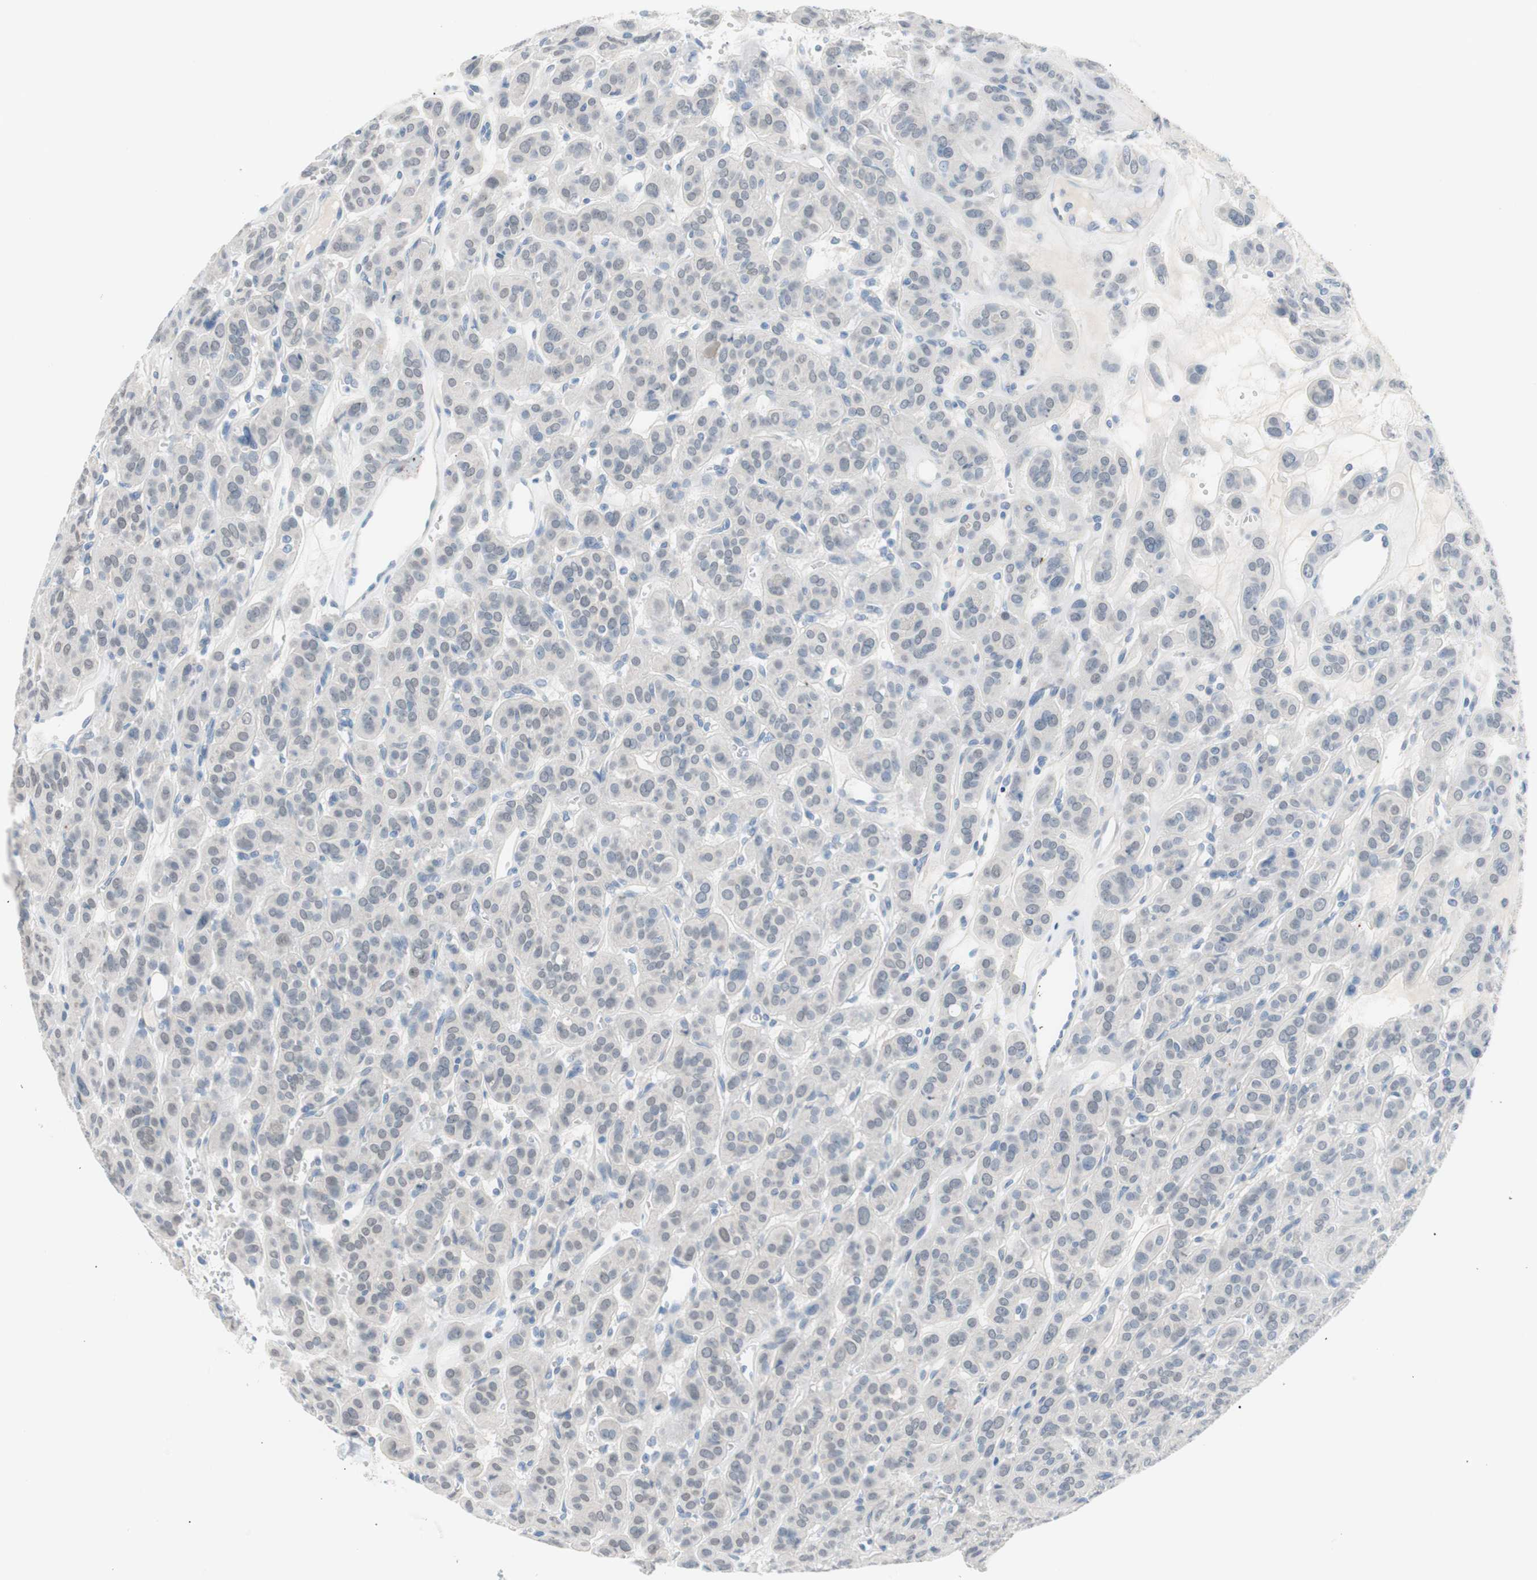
{"staining": {"intensity": "negative", "quantity": "none", "location": "none"}, "tissue": "thyroid cancer", "cell_type": "Tumor cells", "image_type": "cancer", "snomed": [{"axis": "morphology", "description": "Follicular adenoma carcinoma, NOS"}, {"axis": "topography", "description": "Thyroid gland"}], "caption": "Immunohistochemistry (IHC) image of neoplastic tissue: thyroid cancer (follicular adenoma carcinoma) stained with DAB shows no significant protein expression in tumor cells. (Brightfield microscopy of DAB (3,3'-diaminobenzidine) IHC at high magnification).", "gene": "VIL1", "patient": {"sex": "female", "age": 71}}